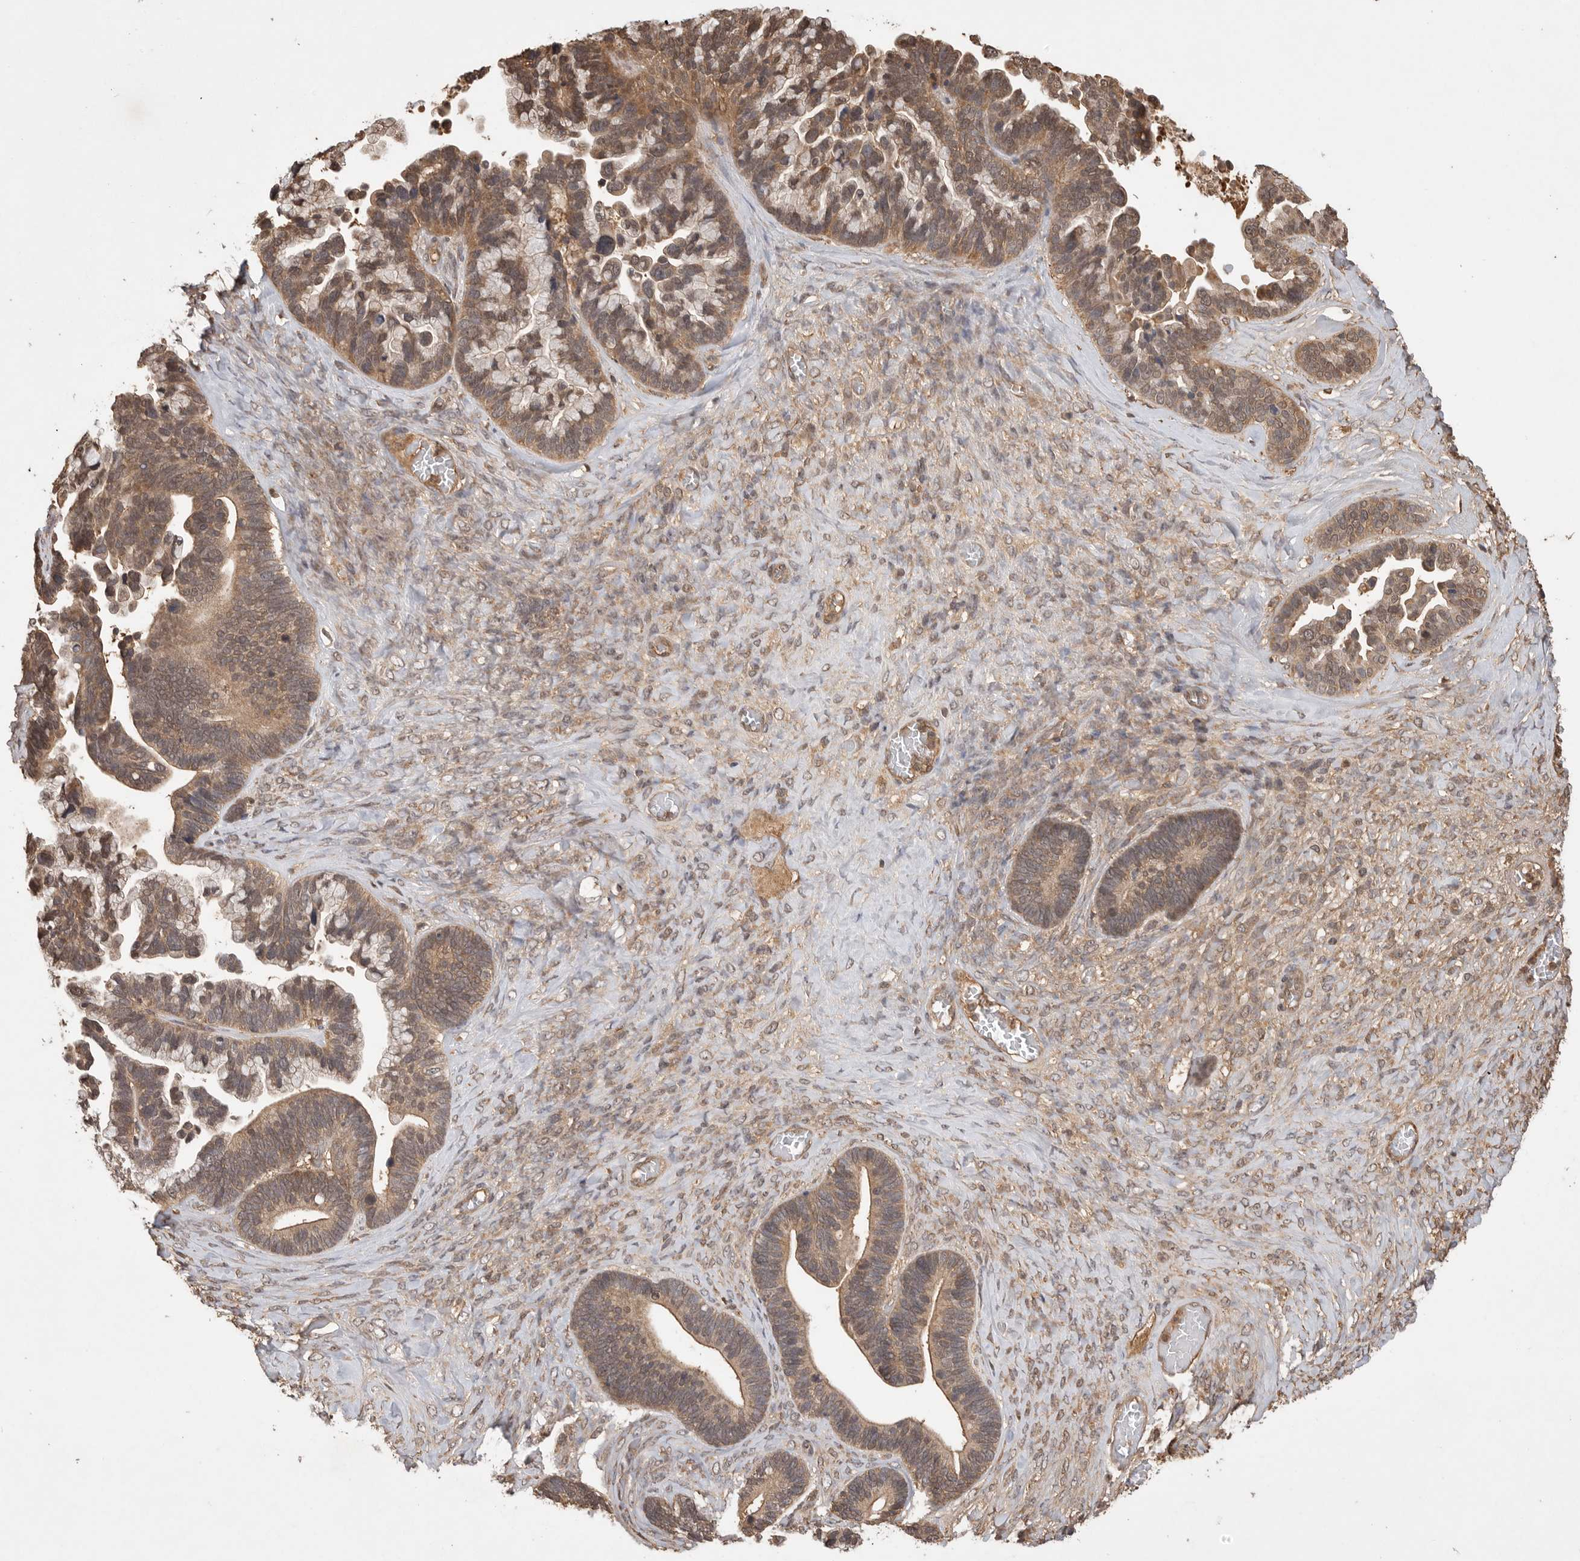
{"staining": {"intensity": "moderate", "quantity": ">75%", "location": "cytoplasmic/membranous,nuclear"}, "tissue": "ovarian cancer", "cell_type": "Tumor cells", "image_type": "cancer", "snomed": [{"axis": "morphology", "description": "Cystadenocarcinoma, serous, NOS"}, {"axis": "topography", "description": "Ovary"}], "caption": "Immunohistochemistry histopathology image of human ovarian cancer (serous cystadenocarcinoma) stained for a protein (brown), which demonstrates medium levels of moderate cytoplasmic/membranous and nuclear staining in about >75% of tumor cells.", "gene": "PRMT3", "patient": {"sex": "female", "age": 56}}